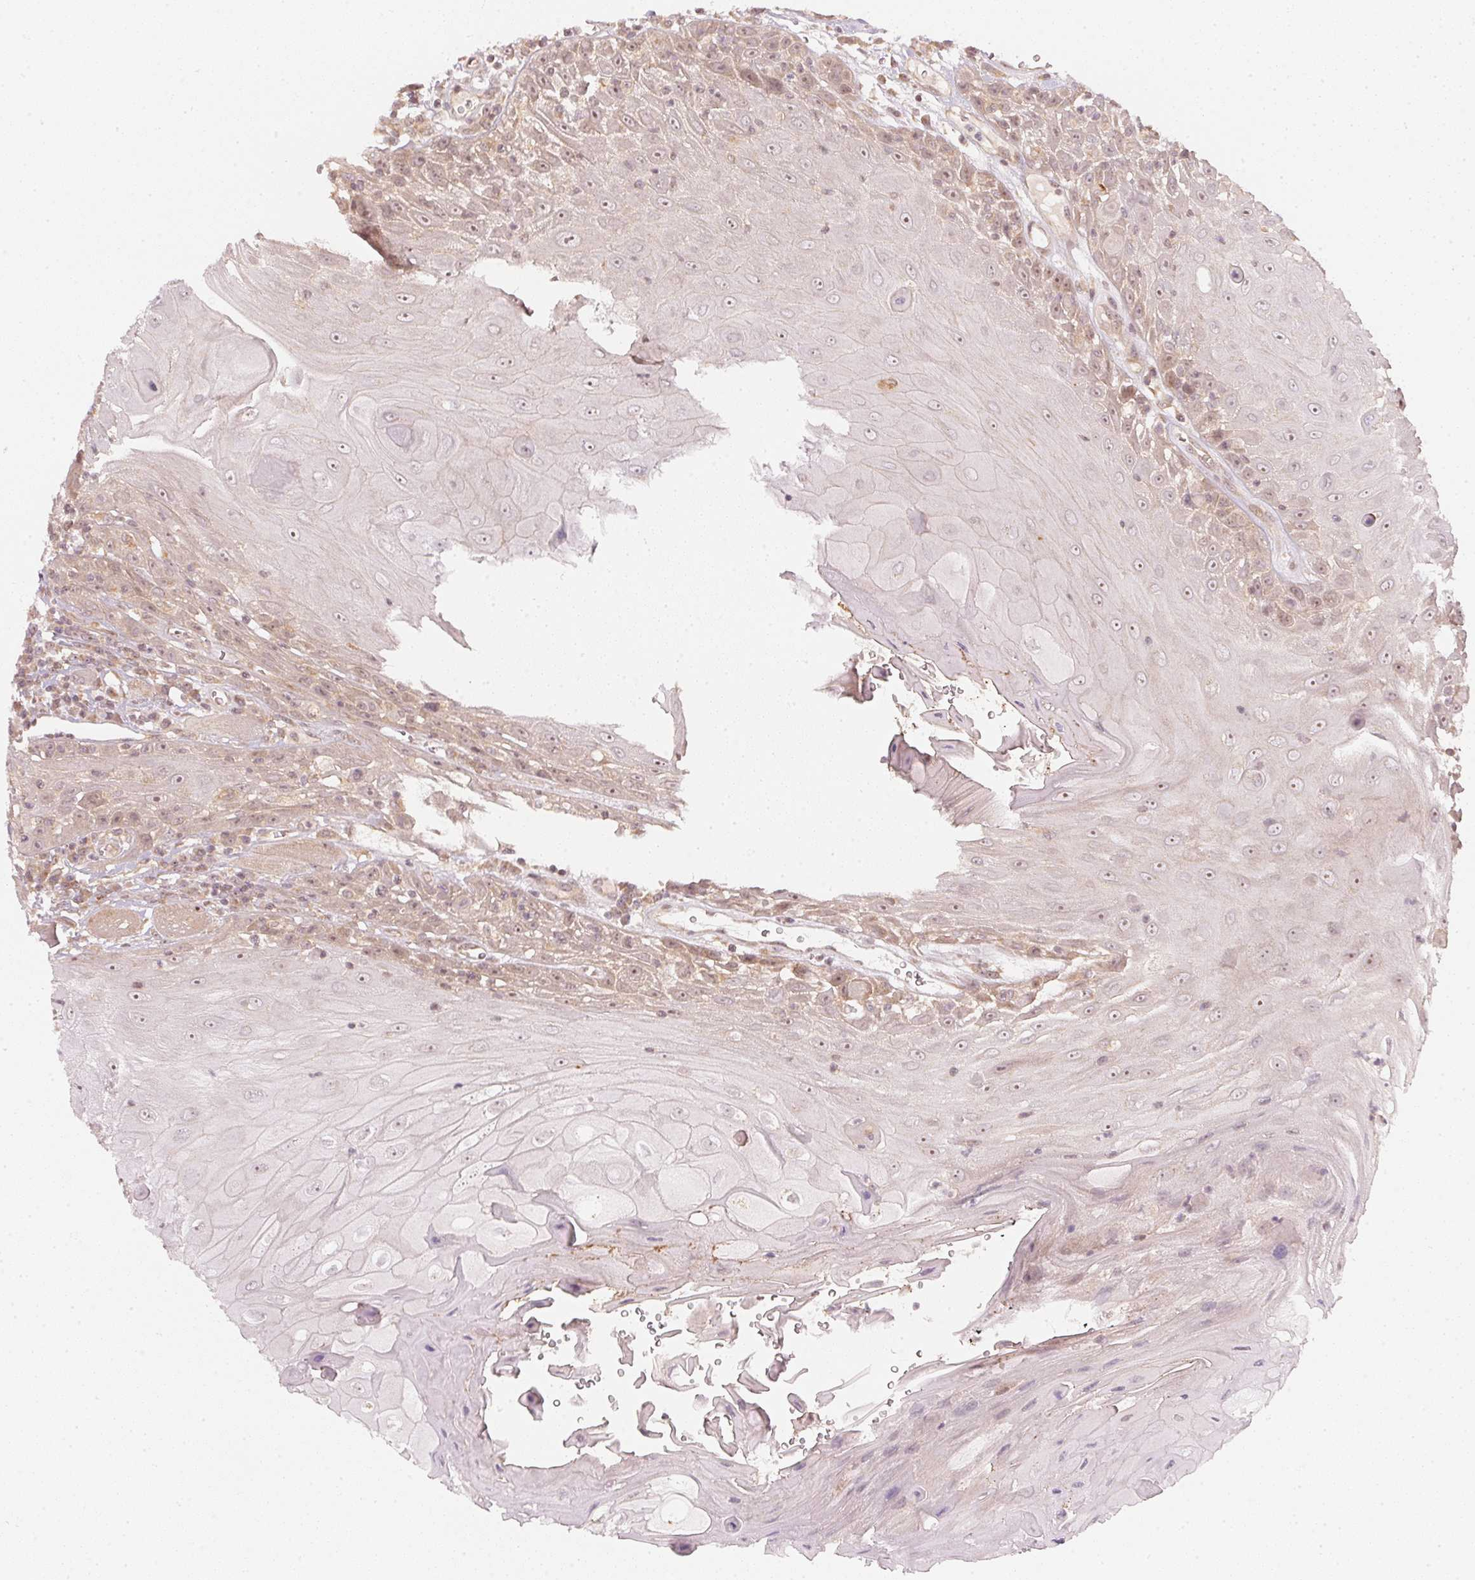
{"staining": {"intensity": "weak", "quantity": "25%-75%", "location": "cytoplasmic/membranous,nuclear"}, "tissue": "head and neck cancer", "cell_type": "Tumor cells", "image_type": "cancer", "snomed": [{"axis": "morphology", "description": "Normal tissue, NOS"}, {"axis": "morphology", "description": "Squamous cell carcinoma, NOS"}, {"axis": "topography", "description": "Oral tissue"}, {"axis": "topography", "description": "Head-Neck"}], "caption": "This histopathology image shows IHC staining of squamous cell carcinoma (head and neck), with low weak cytoplasmic/membranous and nuclear expression in approximately 25%-75% of tumor cells.", "gene": "WDR54", "patient": {"sex": "male", "age": 52}}